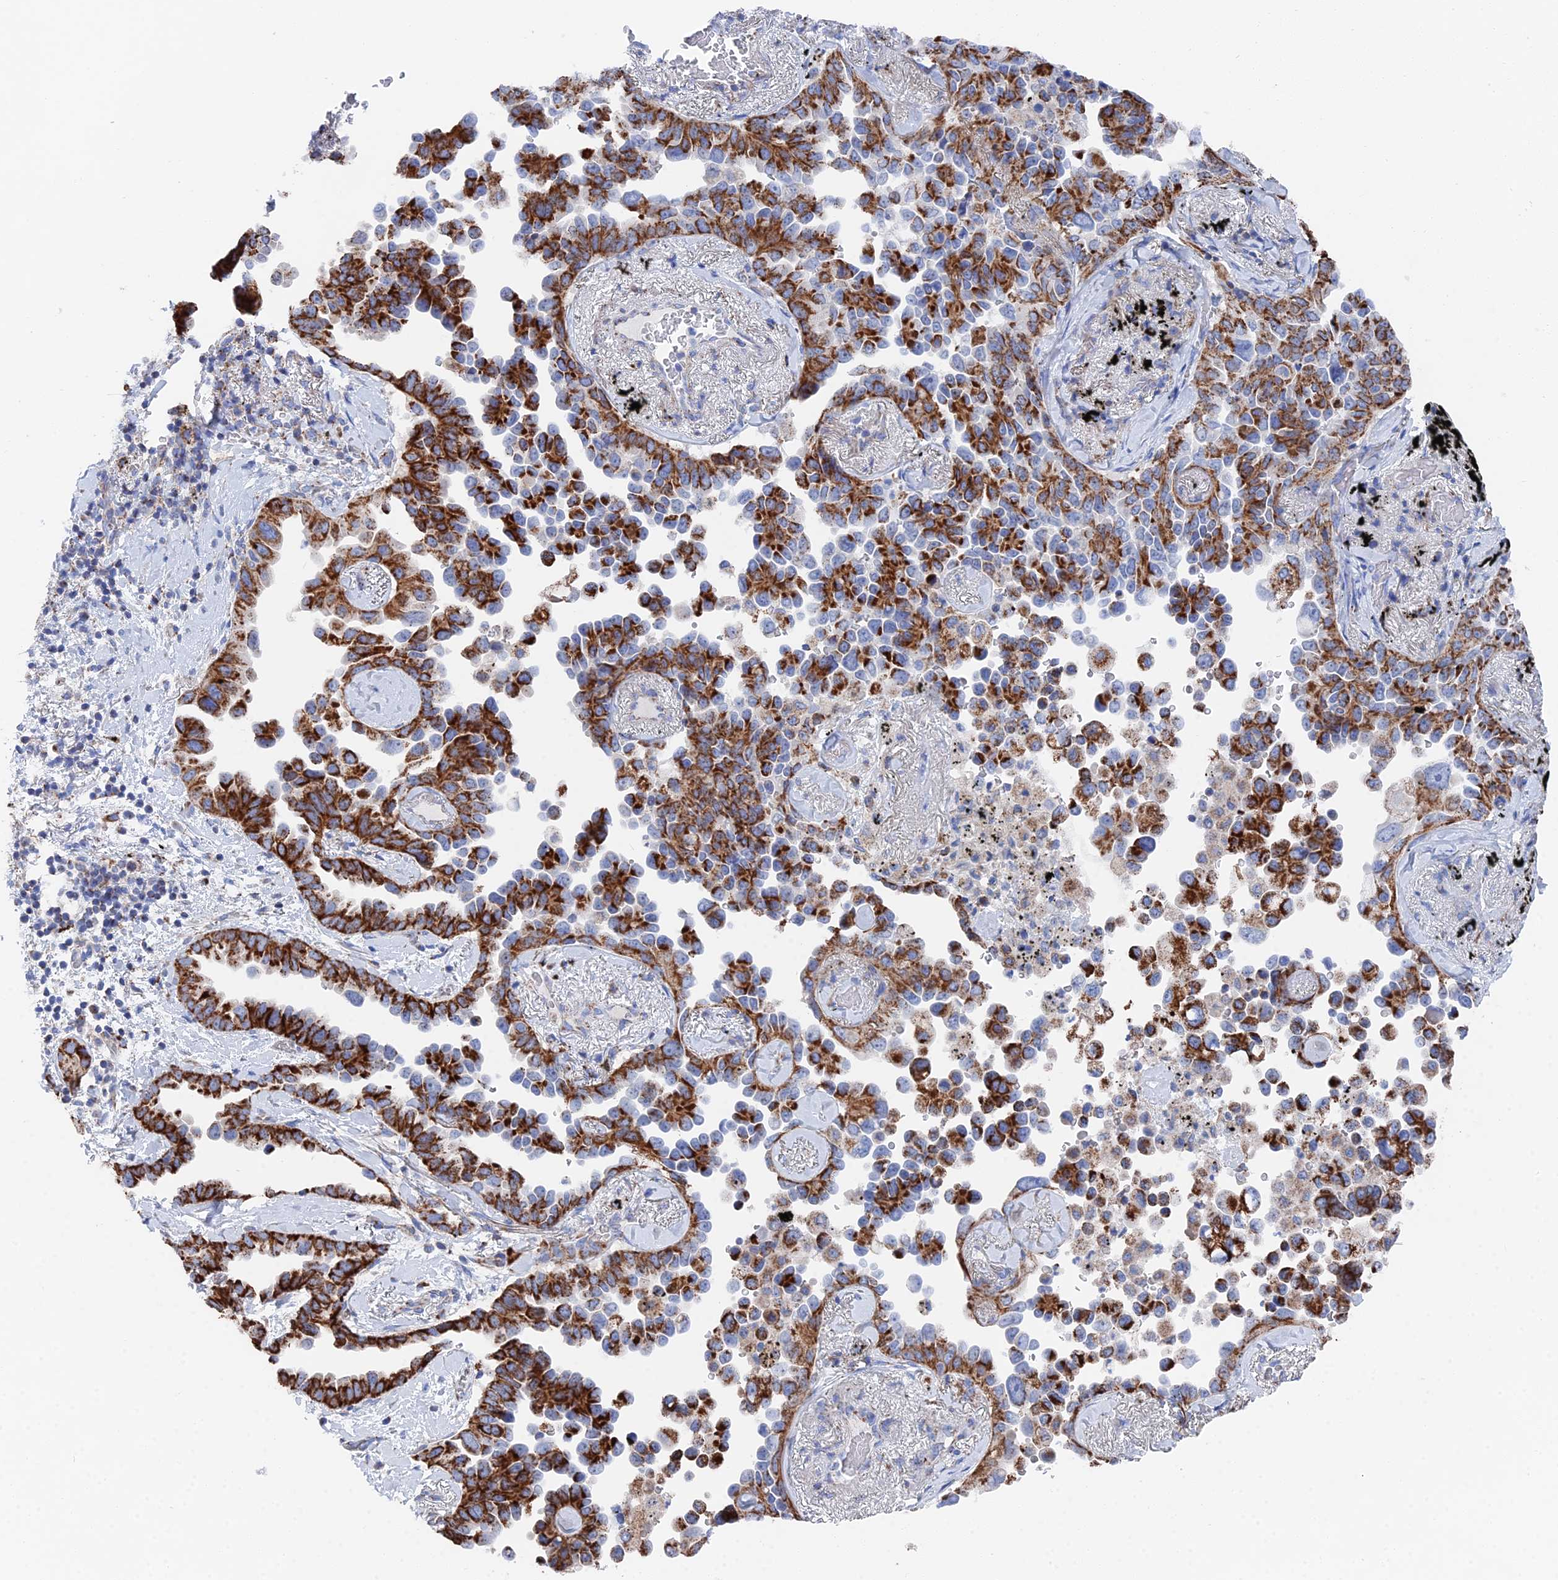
{"staining": {"intensity": "strong", "quantity": ">75%", "location": "cytoplasmic/membranous"}, "tissue": "lung cancer", "cell_type": "Tumor cells", "image_type": "cancer", "snomed": [{"axis": "morphology", "description": "Adenocarcinoma, NOS"}, {"axis": "topography", "description": "Lung"}], "caption": "Immunohistochemistry (IHC) of lung adenocarcinoma reveals high levels of strong cytoplasmic/membranous expression in approximately >75% of tumor cells.", "gene": "IFT80", "patient": {"sex": "female", "age": 67}}